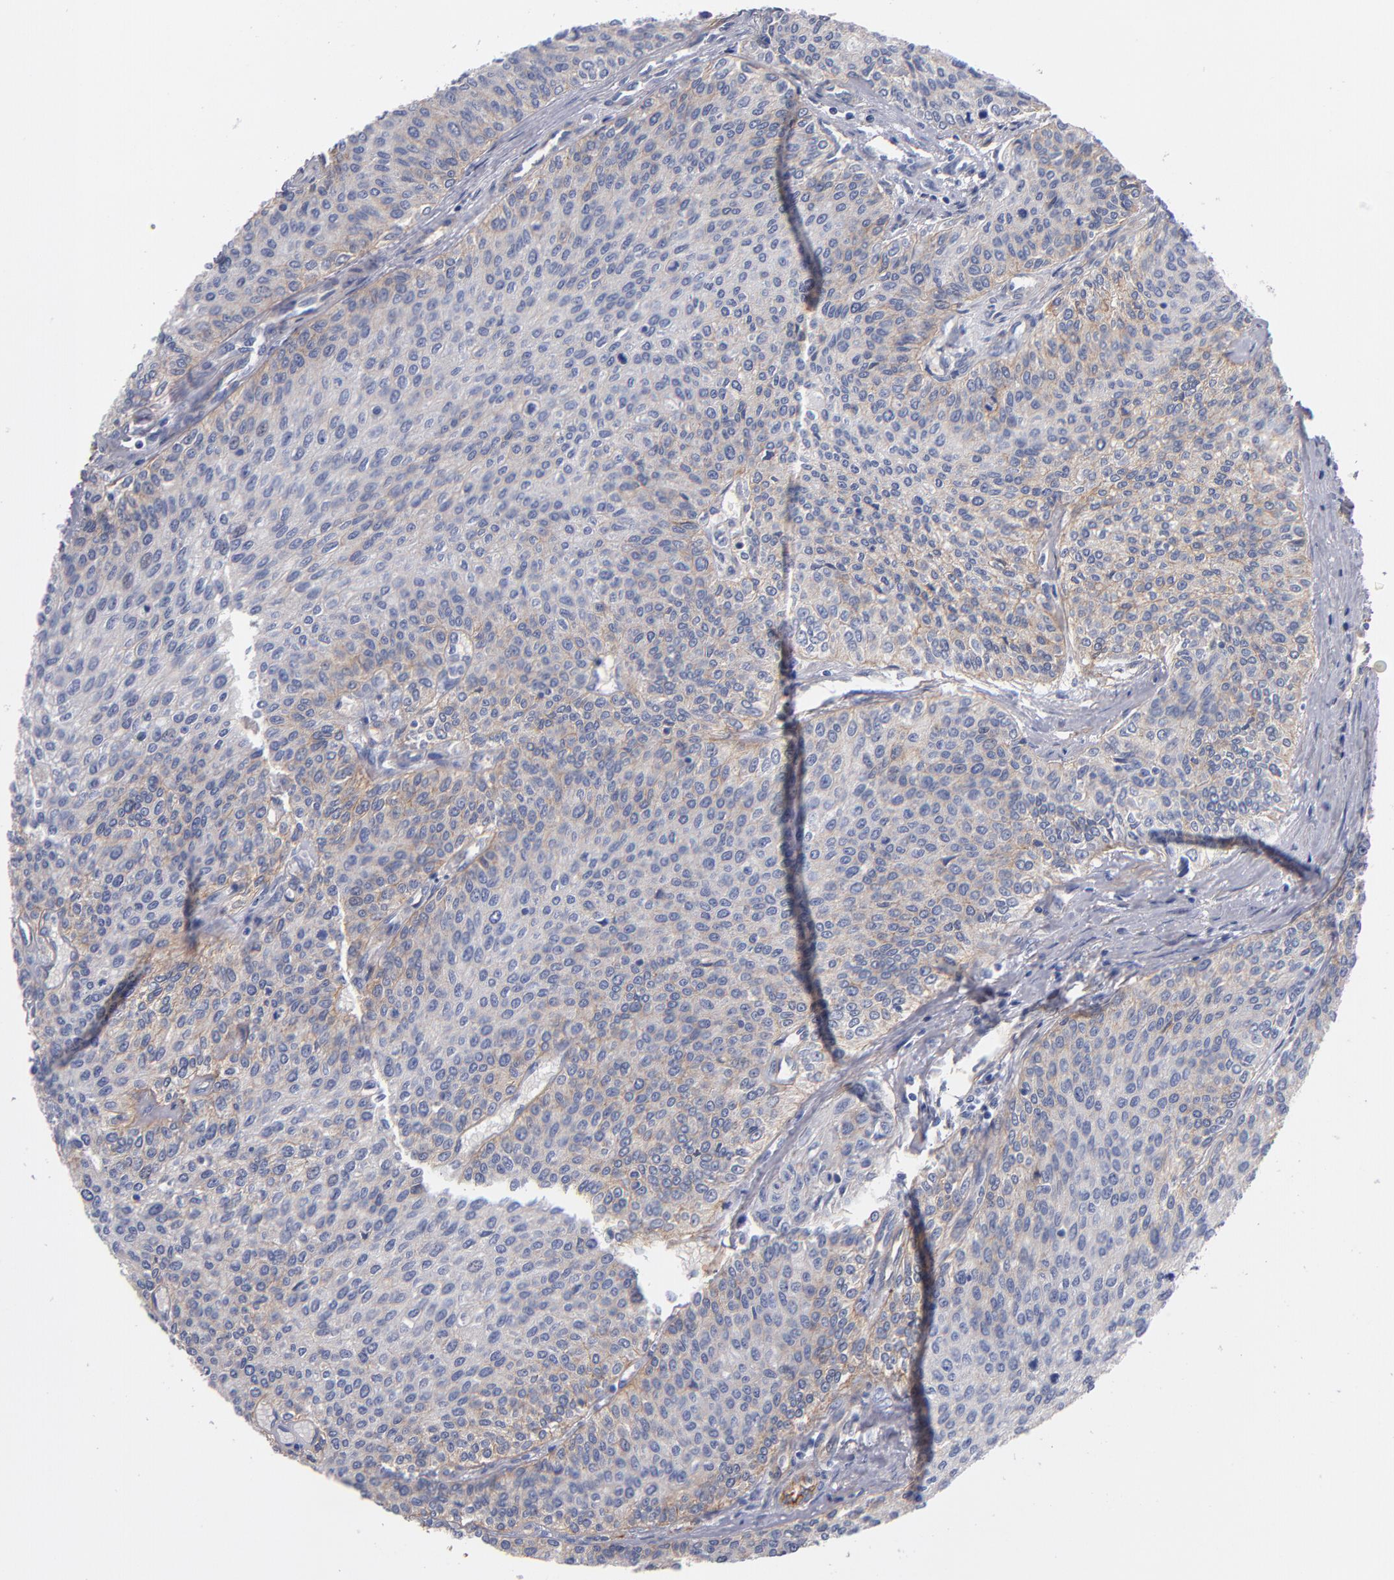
{"staining": {"intensity": "weak", "quantity": "25%-75%", "location": "cytoplasmic/membranous"}, "tissue": "urothelial cancer", "cell_type": "Tumor cells", "image_type": "cancer", "snomed": [{"axis": "morphology", "description": "Urothelial carcinoma, Low grade"}, {"axis": "topography", "description": "Urinary bladder"}], "caption": "Urothelial carcinoma (low-grade) was stained to show a protein in brown. There is low levels of weak cytoplasmic/membranous staining in about 25%-75% of tumor cells. The staining was performed using DAB (3,3'-diaminobenzidine), with brown indicating positive protein expression. Nuclei are stained blue with hematoxylin.", "gene": "PLSCR4", "patient": {"sex": "female", "age": 73}}